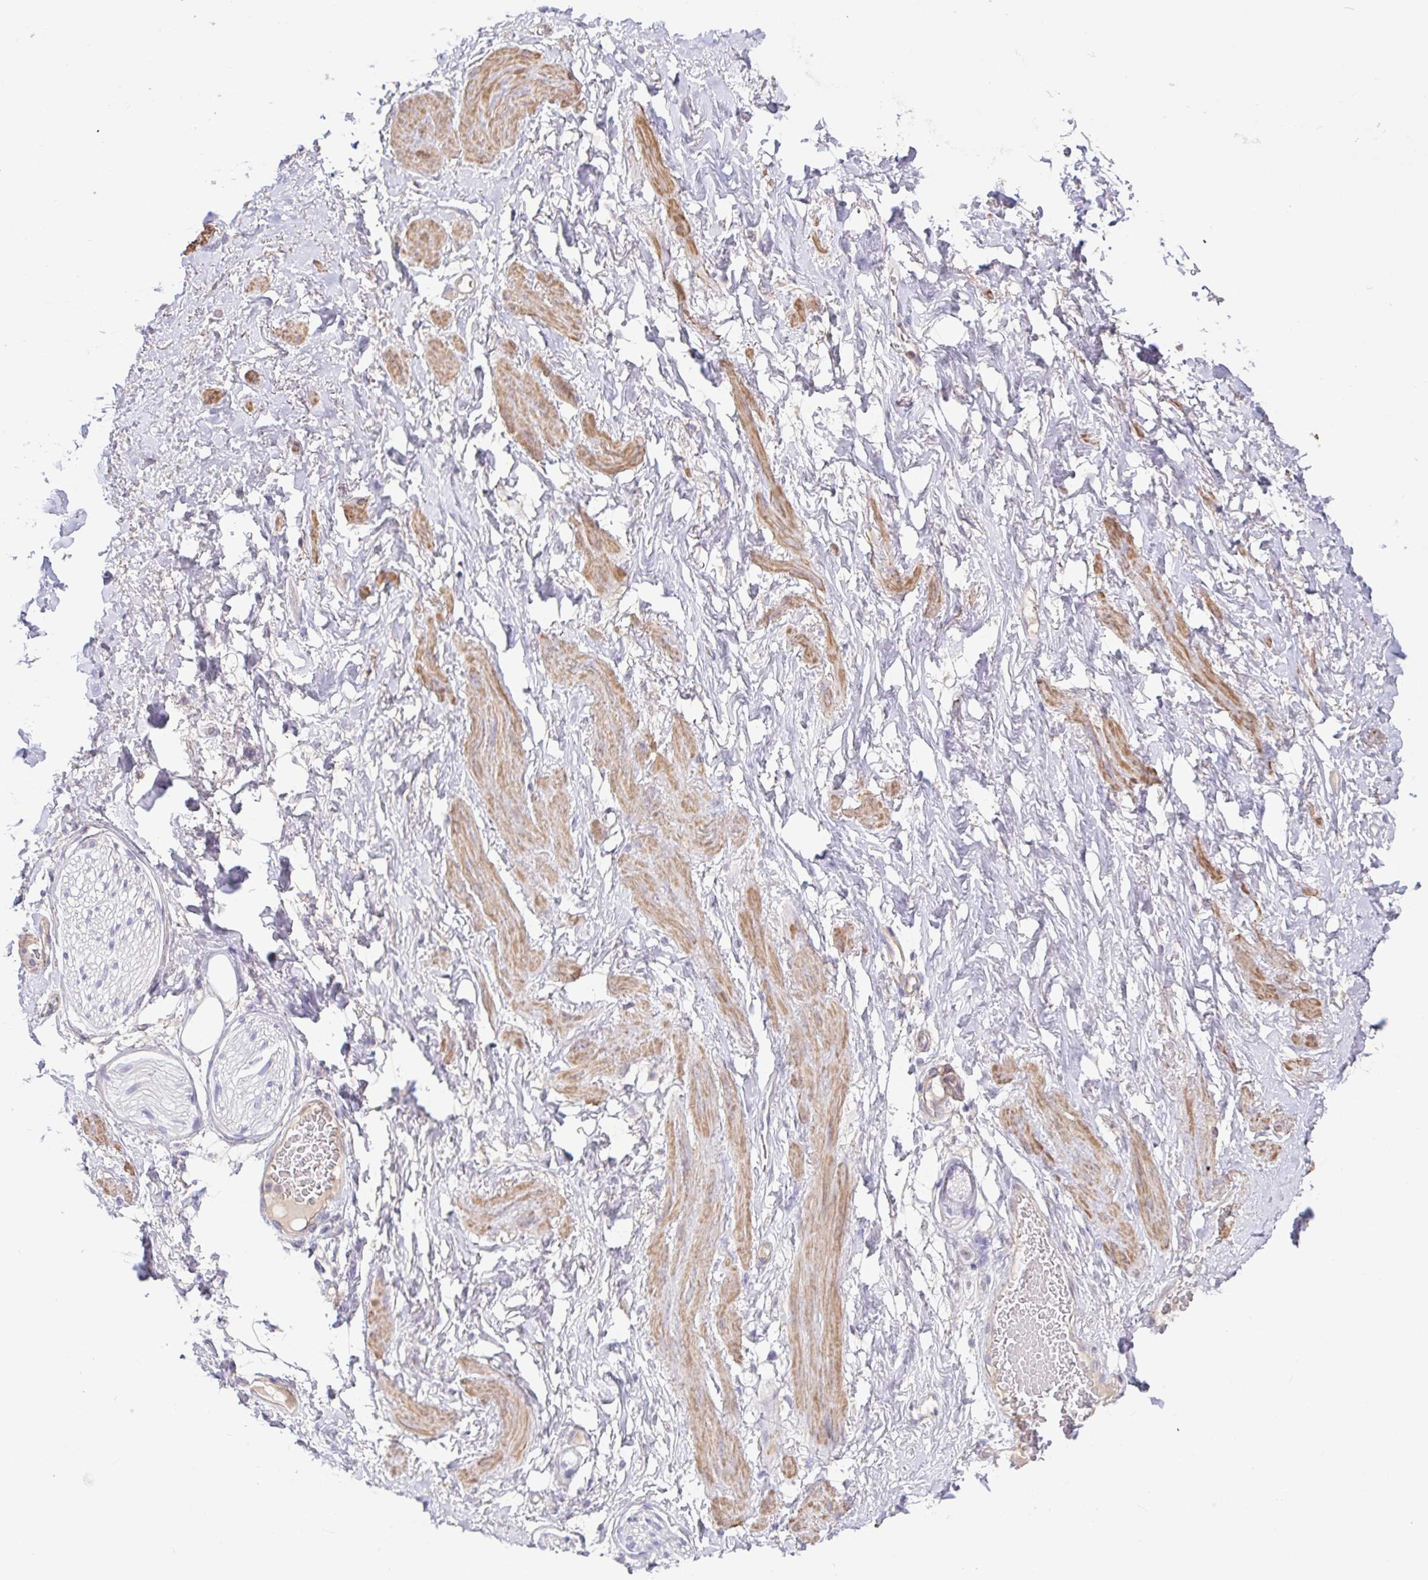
{"staining": {"intensity": "negative", "quantity": "none", "location": "none"}, "tissue": "adipose tissue", "cell_type": "Adipocytes", "image_type": "normal", "snomed": [{"axis": "morphology", "description": "Normal tissue, NOS"}, {"axis": "topography", "description": "Vagina"}, {"axis": "topography", "description": "Peripheral nerve tissue"}], "caption": "Immunohistochemistry histopathology image of unremarkable adipose tissue: adipose tissue stained with DAB (3,3'-diaminobenzidine) displays no significant protein staining in adipocytes.", "gene": "PYGM", "patient": {"sex": "female", "age": 71}}